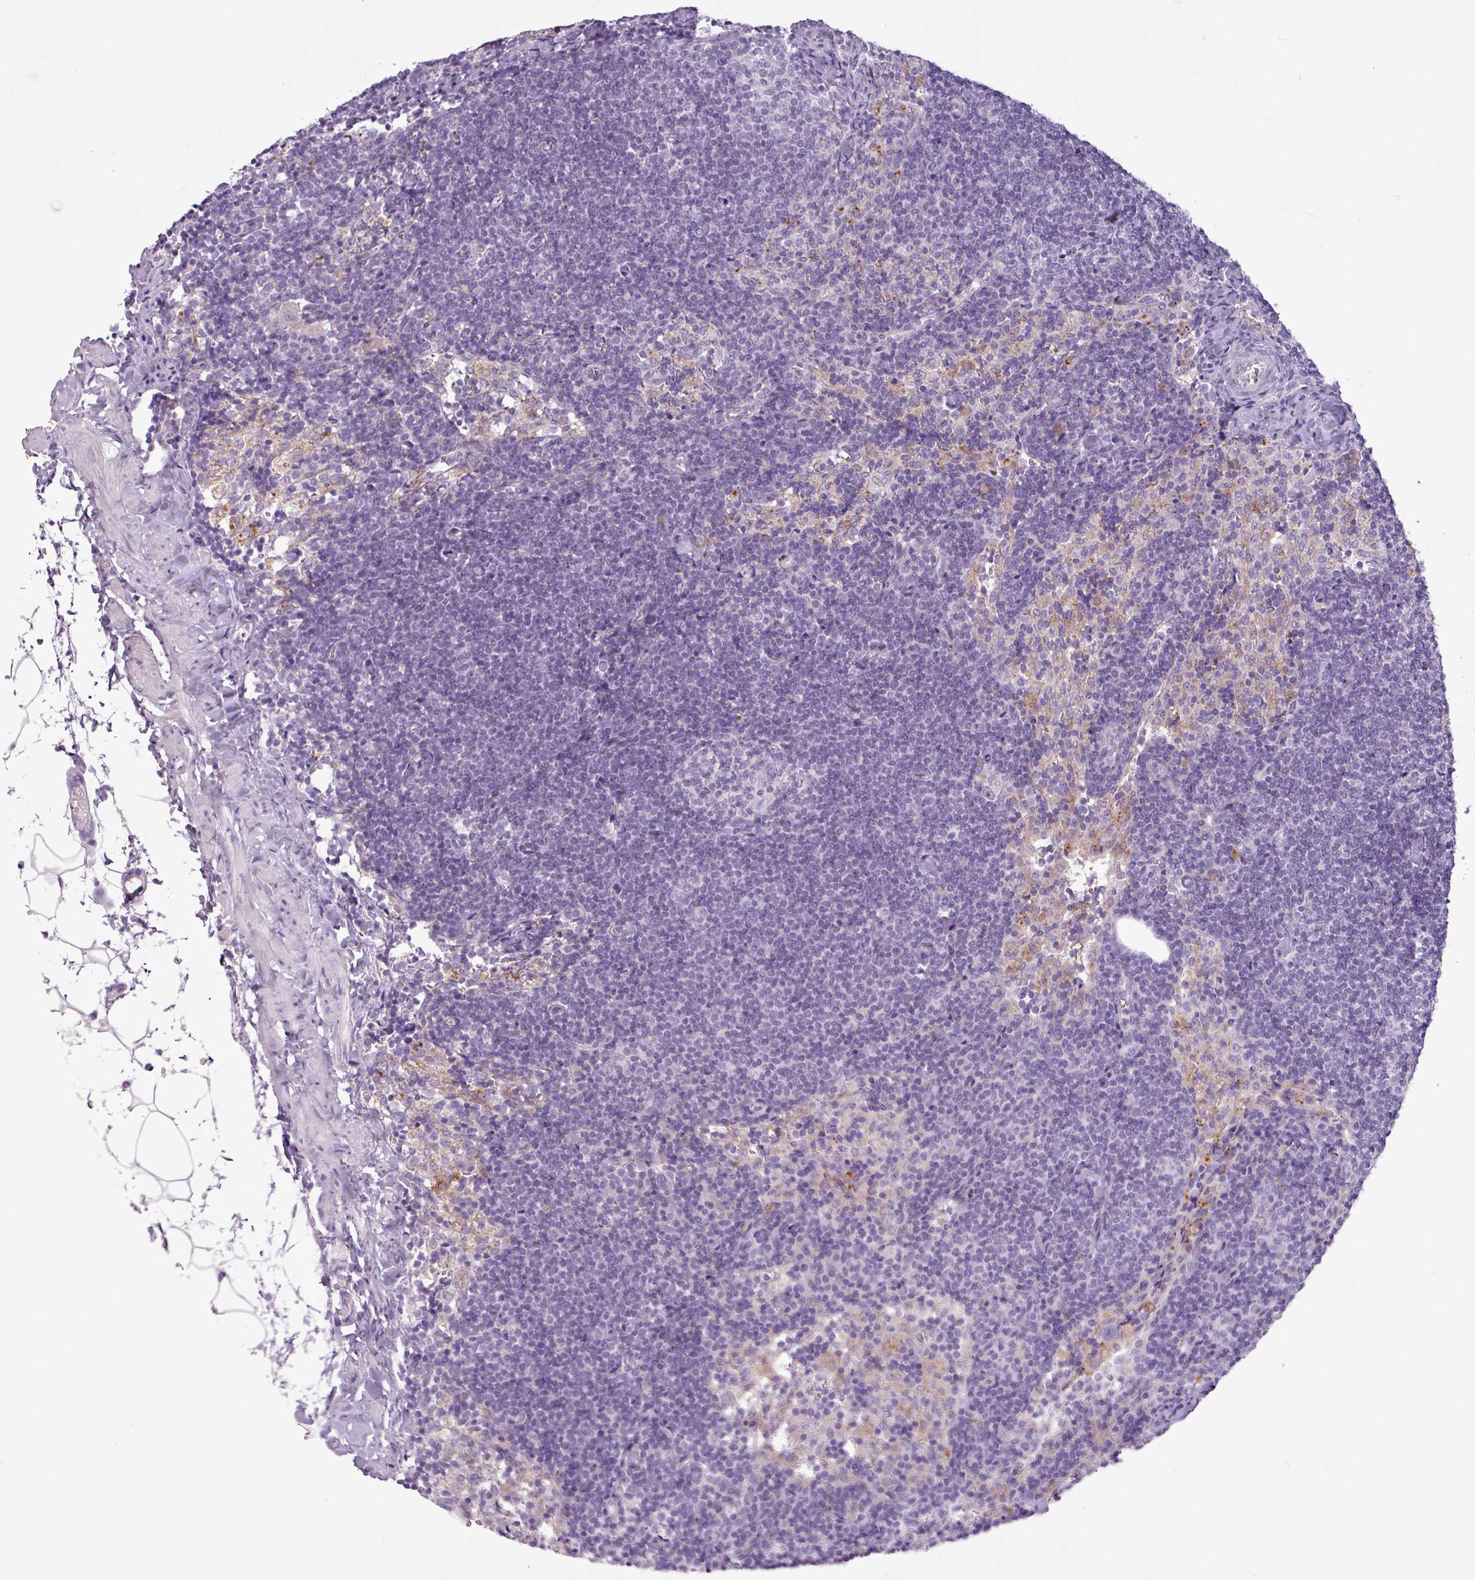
{"staining": {"intensity": "negative", "quantity": "none", "location": "none"}, "tissue": "lymph node", "cell_type": "Germinal center cells", "image_type": "normal", "snomed": [{"axis": "morphology", "description": "Normal tissue, NOS"}, {"axis": "topography", "description": "Lymph node"}], "caption": "High power microscopy image of an IHC micrograph of benign lymph node, revealing no significant expression in germinal center cells.", "gene": "C4A", "patient": {"sex": "female", "age": 52}}